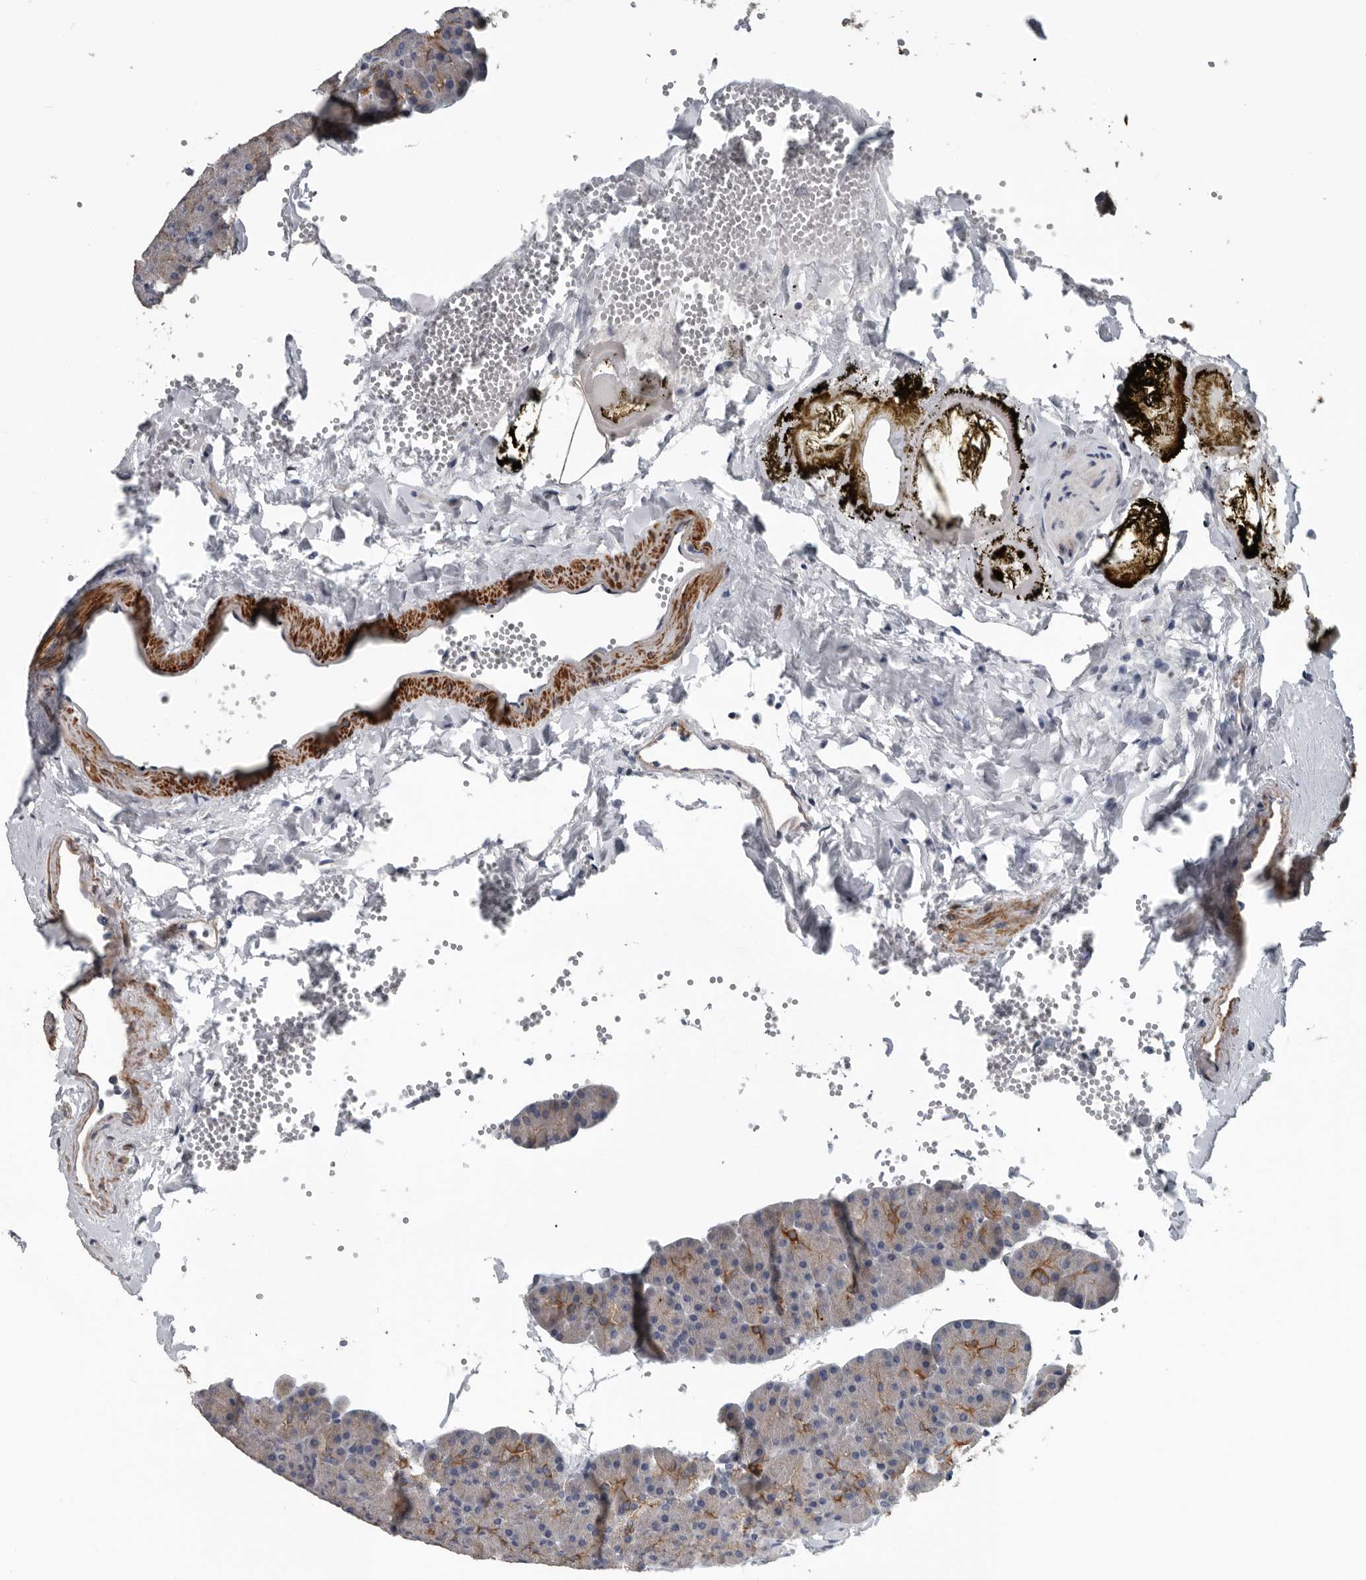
{"staining": {"intensity": "strong", "quantity": "<25%", "location": "cytoplasmic/membranous"}, "tissue": "pancreas", "cell_type": "Exocrine glandular cells", "image_type": "normal", "snomed": [{"axis": "morphology", "description": "Normal tissue, NOS"}, {"axis": "morphology", "description": "Carcinoid, malignant, NOS"}, {"axis": "topography", "description": "Pancreas"}], "caption": "Immunohistochemistry image of normal pancreas stained for a protein (brown), which displays medium levels of strong cytoplasmic/membranous staining in about <25% of exocrine glandular cells.", "gene": "DPY19L4", "patient": {"sex": "female", "age": 35}}